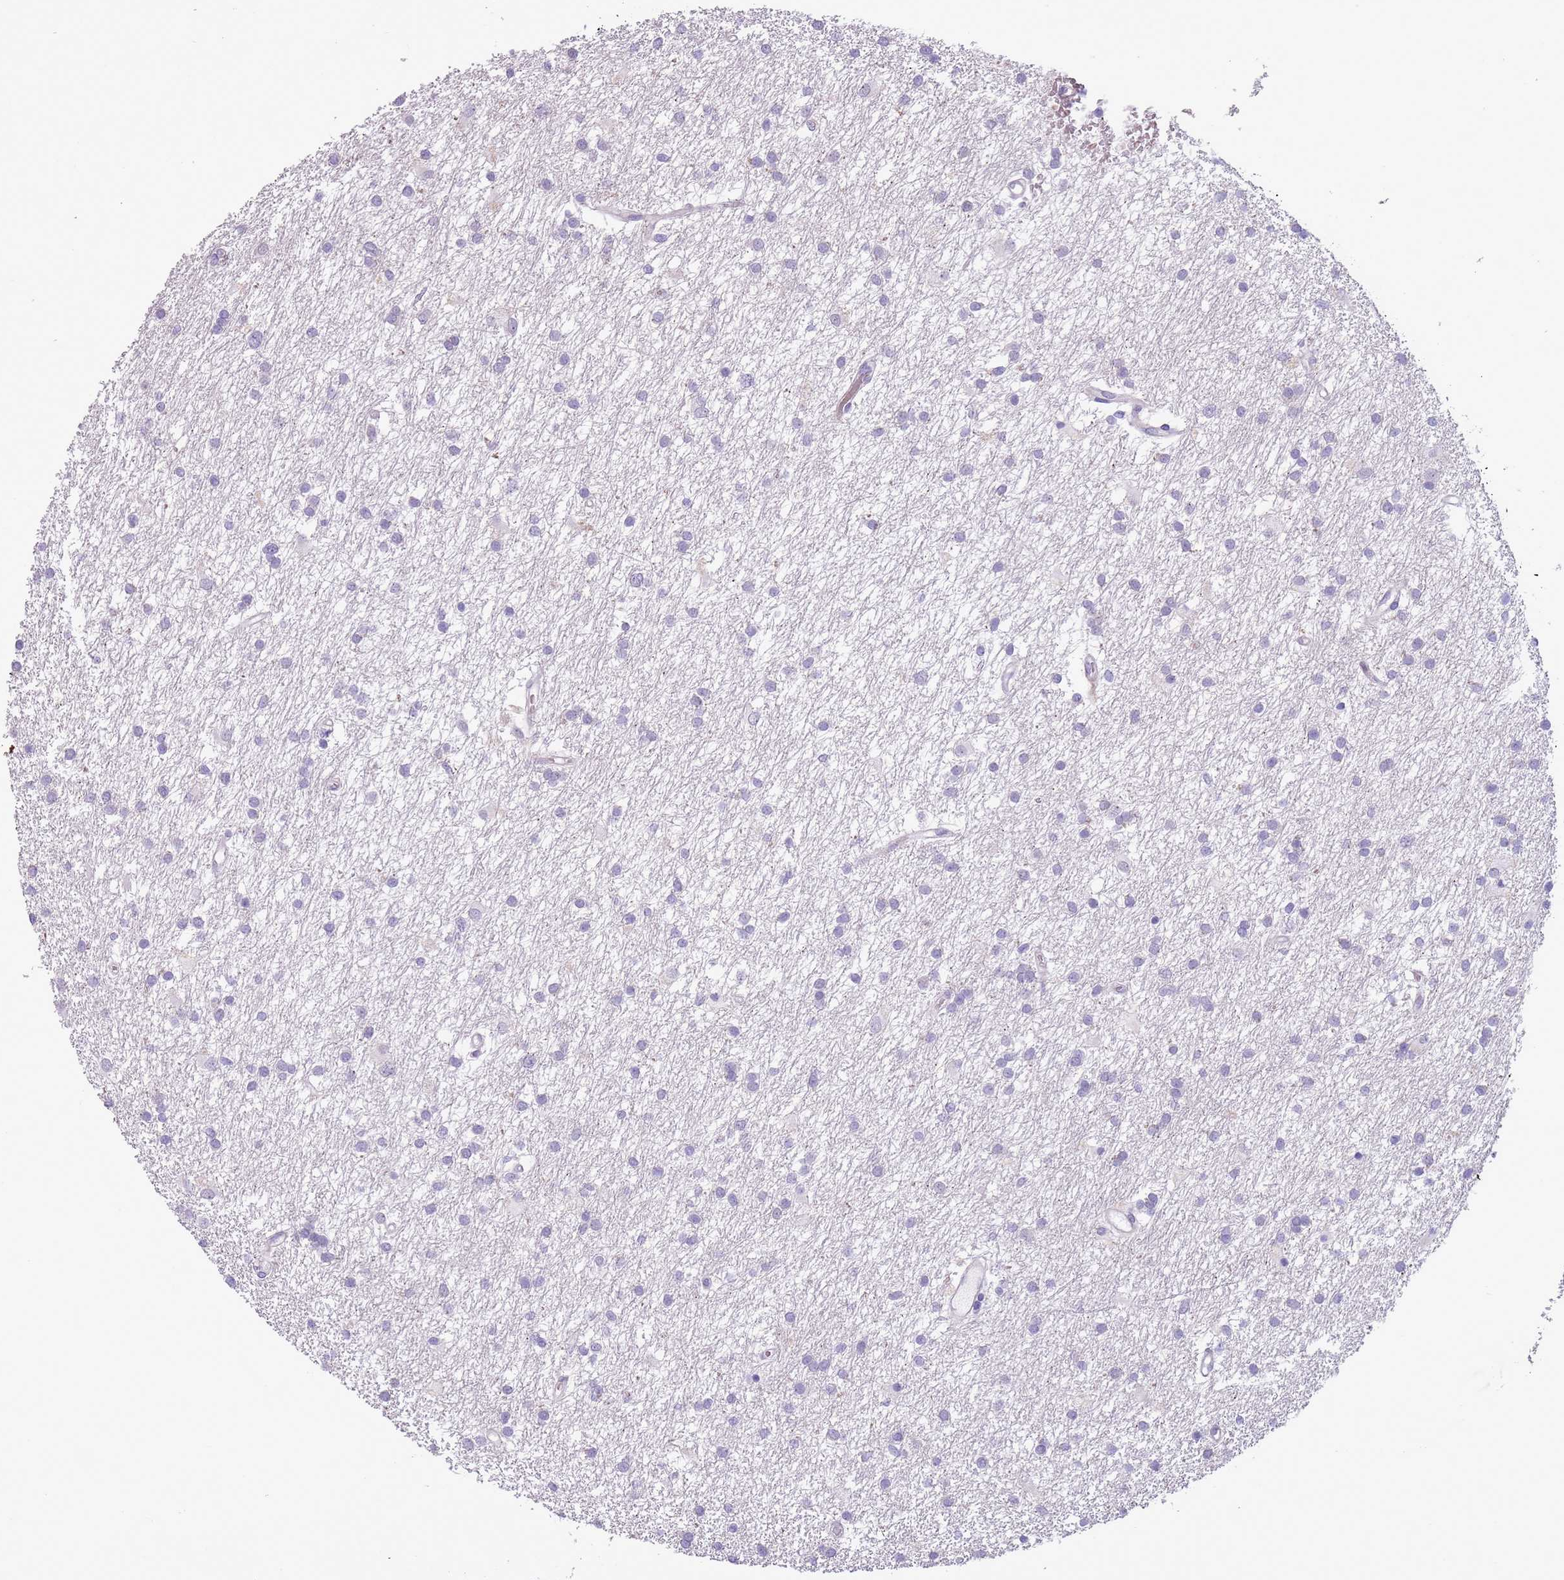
{"staining": {"intensity": "negative", "quantity": "none", "location": "none"}, "tissue": "glioma", "cell_type": "Tumor cells", "image_type": "cancer", "snomed": [{"axis": "morphology", "description": "Glioma, malignant, High grade"}, {"axis": "topography", "description": "Brain"}], "caption": "Tumor cells show no significant protein expression in high-grade glioma (malignant).", "gene": "MRPL32", "patient": {"sex": "male", "age": 77}}